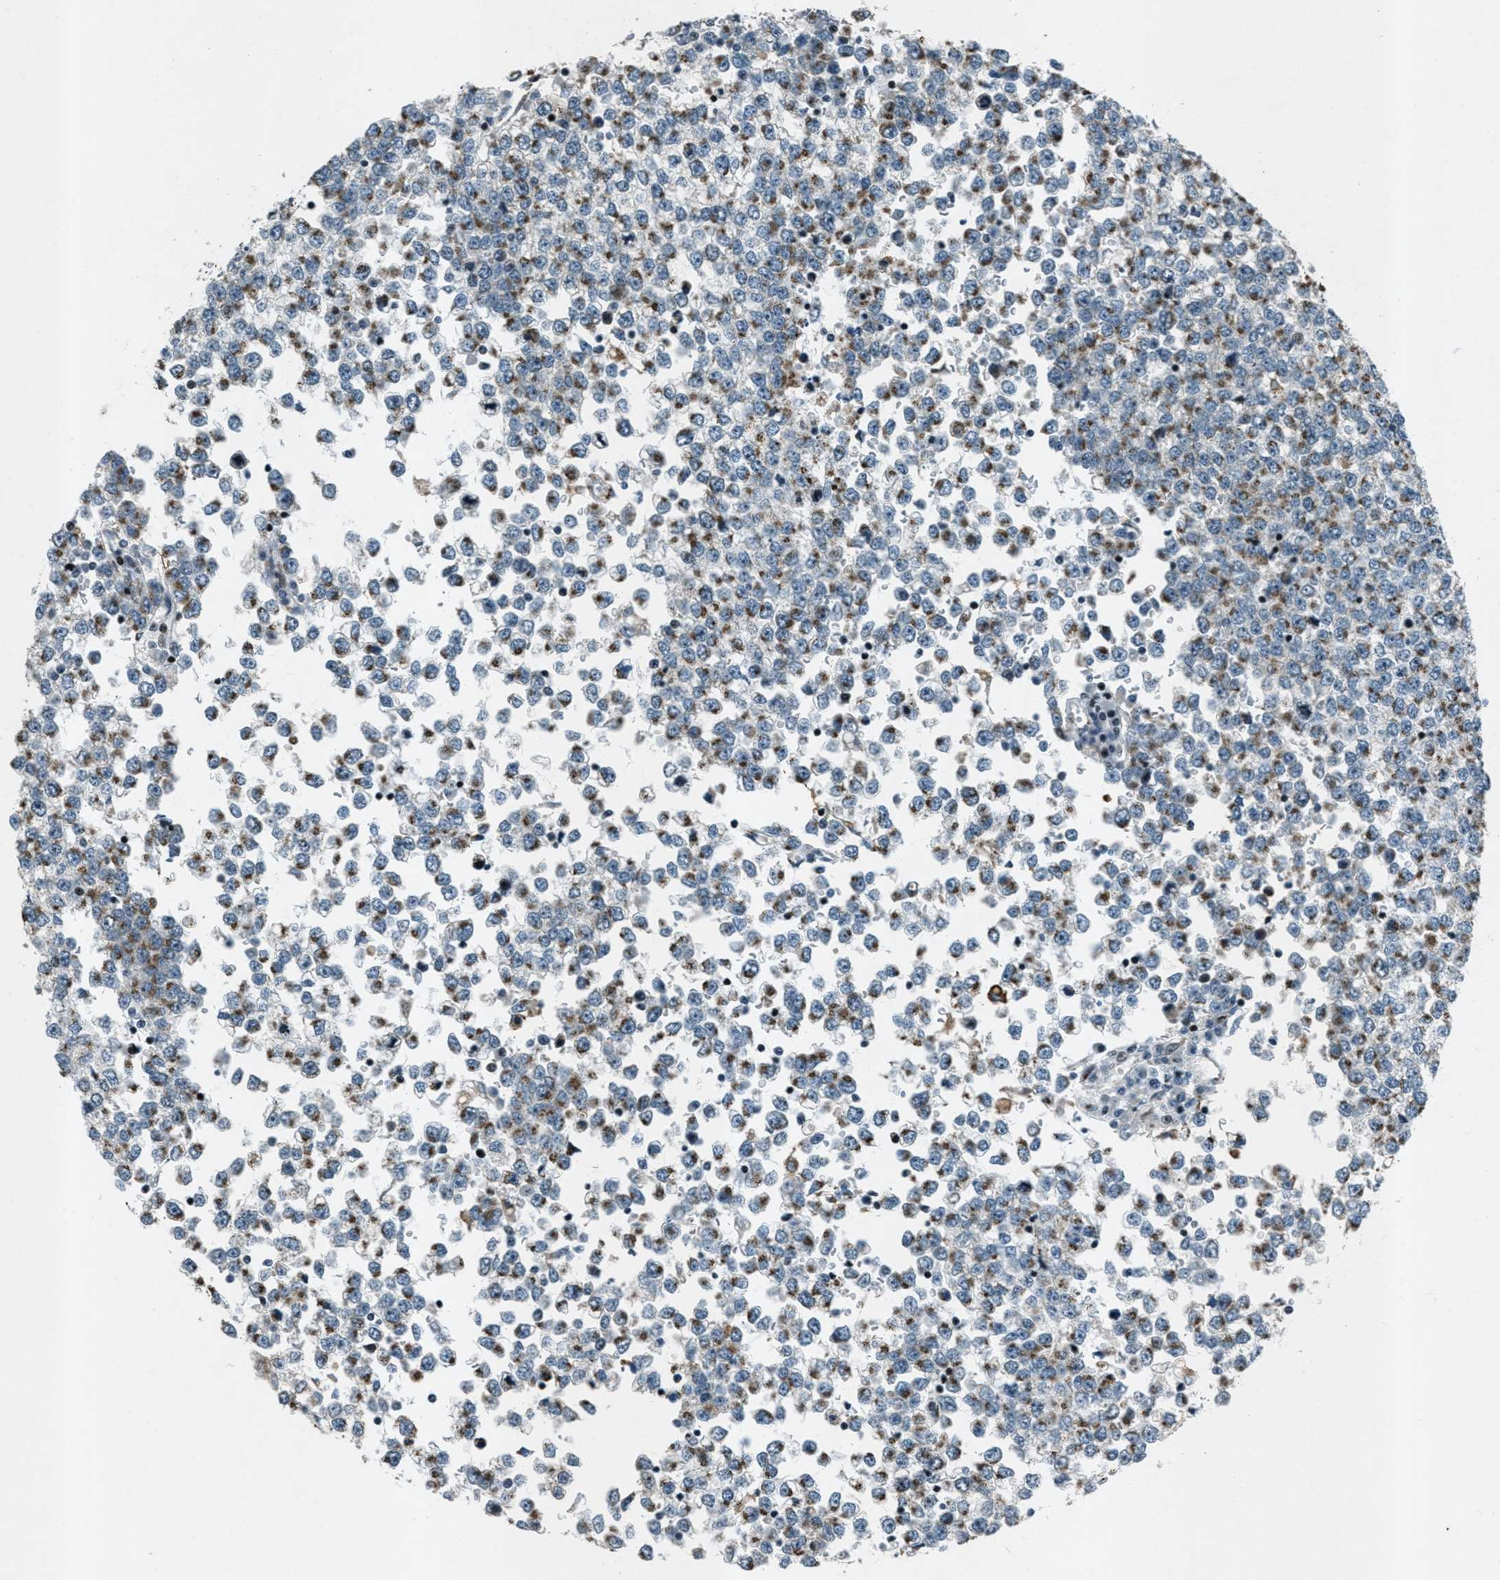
{"staining": {"intensity": "moderate", "quantity": "25%-75%", "location": "cytoplasmic/membranous"}, "tissue": "testis cancer", "cell_type": "Tumor cells", "image_type": "cancer", "snomed": [{"axis": "morphology", "description": "Seminoma, NOS"}, {"axis": "topography", "description": "Testis"}], "caption": "IHC of human seminoma (testis) shows medium levels of moderate cytoplasmic/membranous staining in approximately 25%-75% of tumor cells.", "gene": "GPC6", "patient": {"sex": "male", "age": 65}}